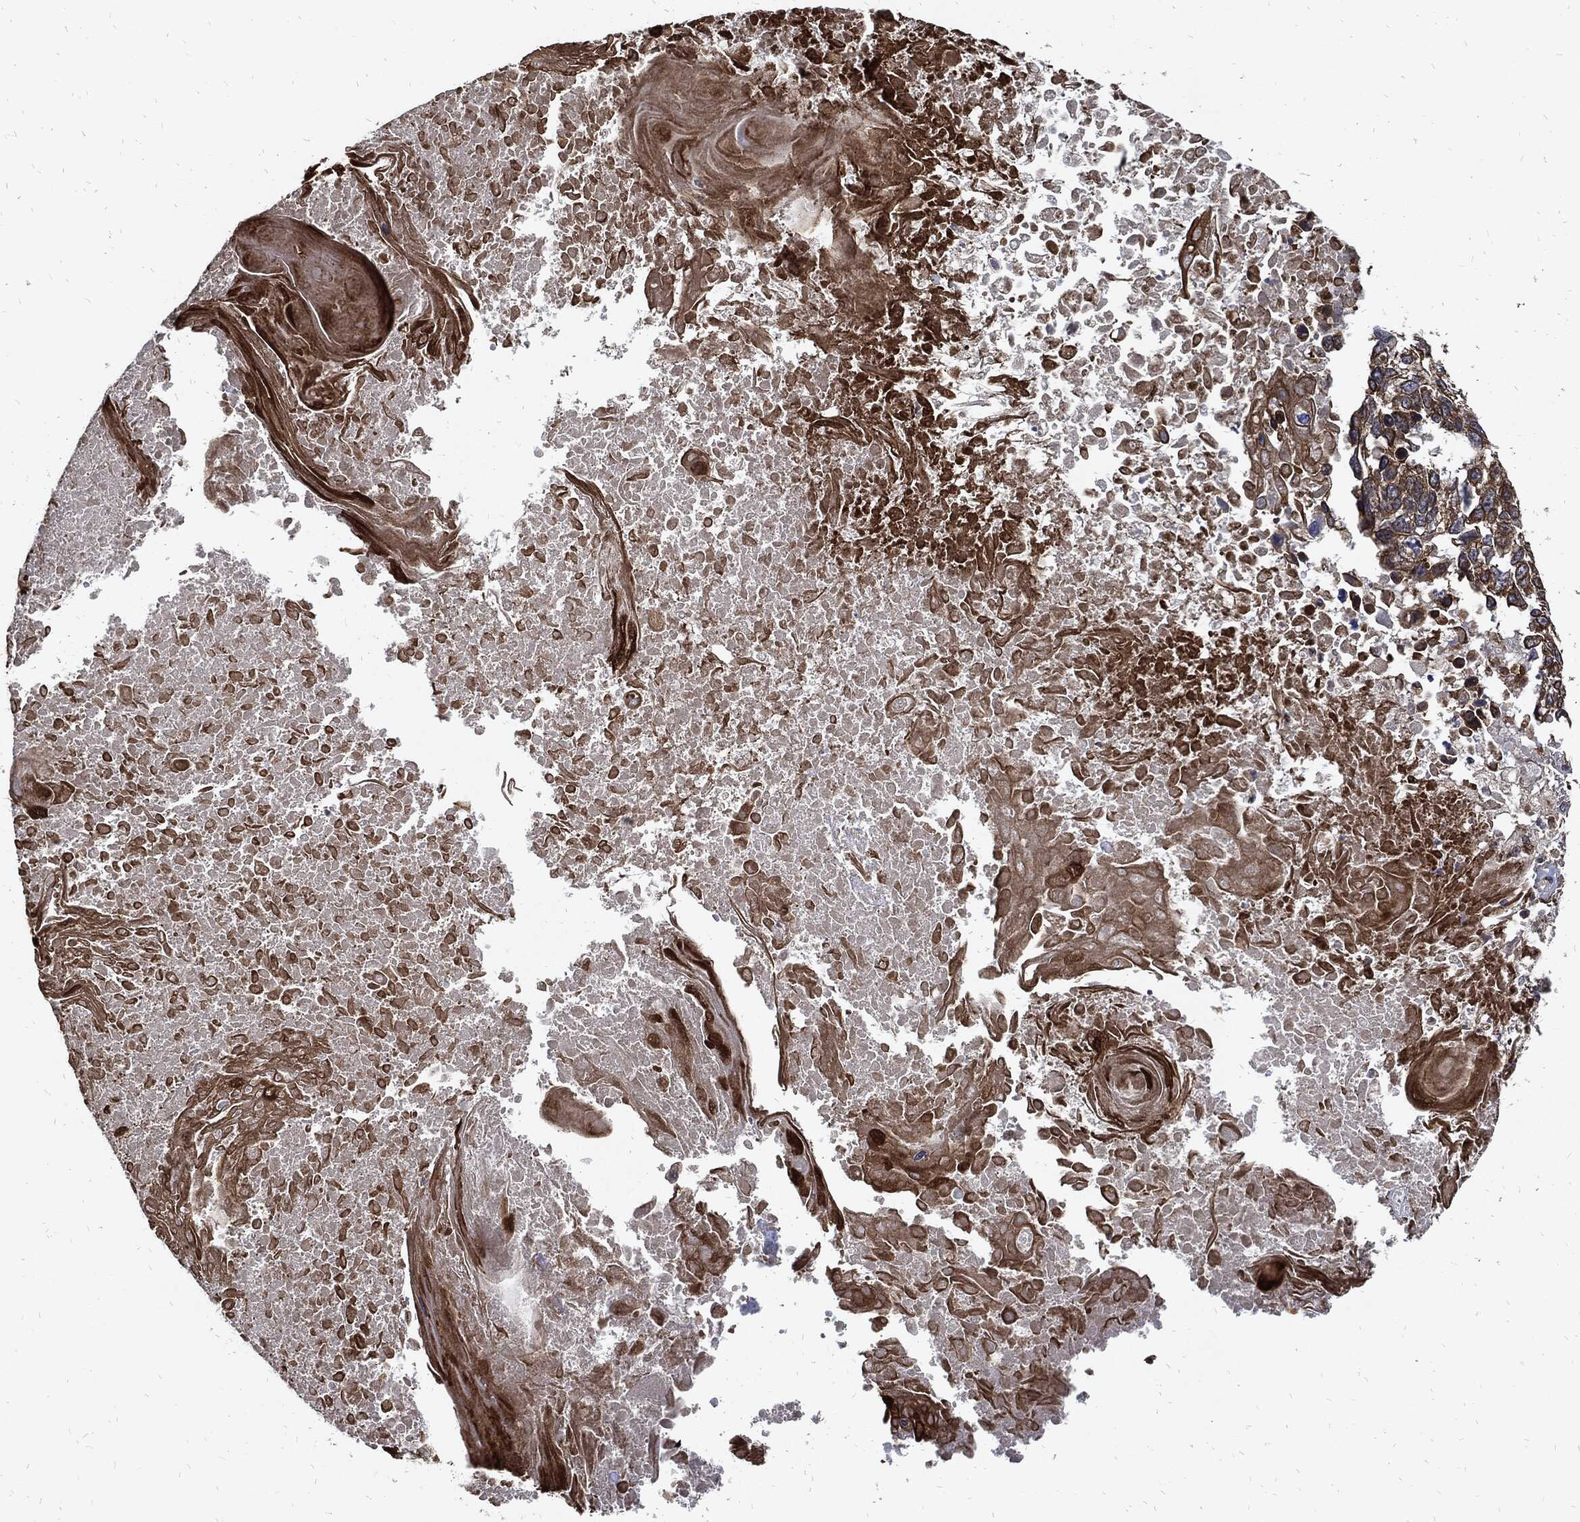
{"staining": {"intensity": "strong", "quantity": "25%-75%", "location": "cytoplasmic/membranous"}, "tissue": "lung cancer", "cell_type": "Tumor cells", "image_type": "cancer", "snomed": [{"axis": "morphology", "description": "Squamous cell carcinoma, NOS"}, {"axis": "topography", "description": "Lung"}], "caption": "A brown stain shows strong cytoplasmic/membranous staining of a protein in squamous cell carcinoma (lung) tumor cells.", "gene": "DCTN1", "patient": {"sex": "male", "age": 82}}